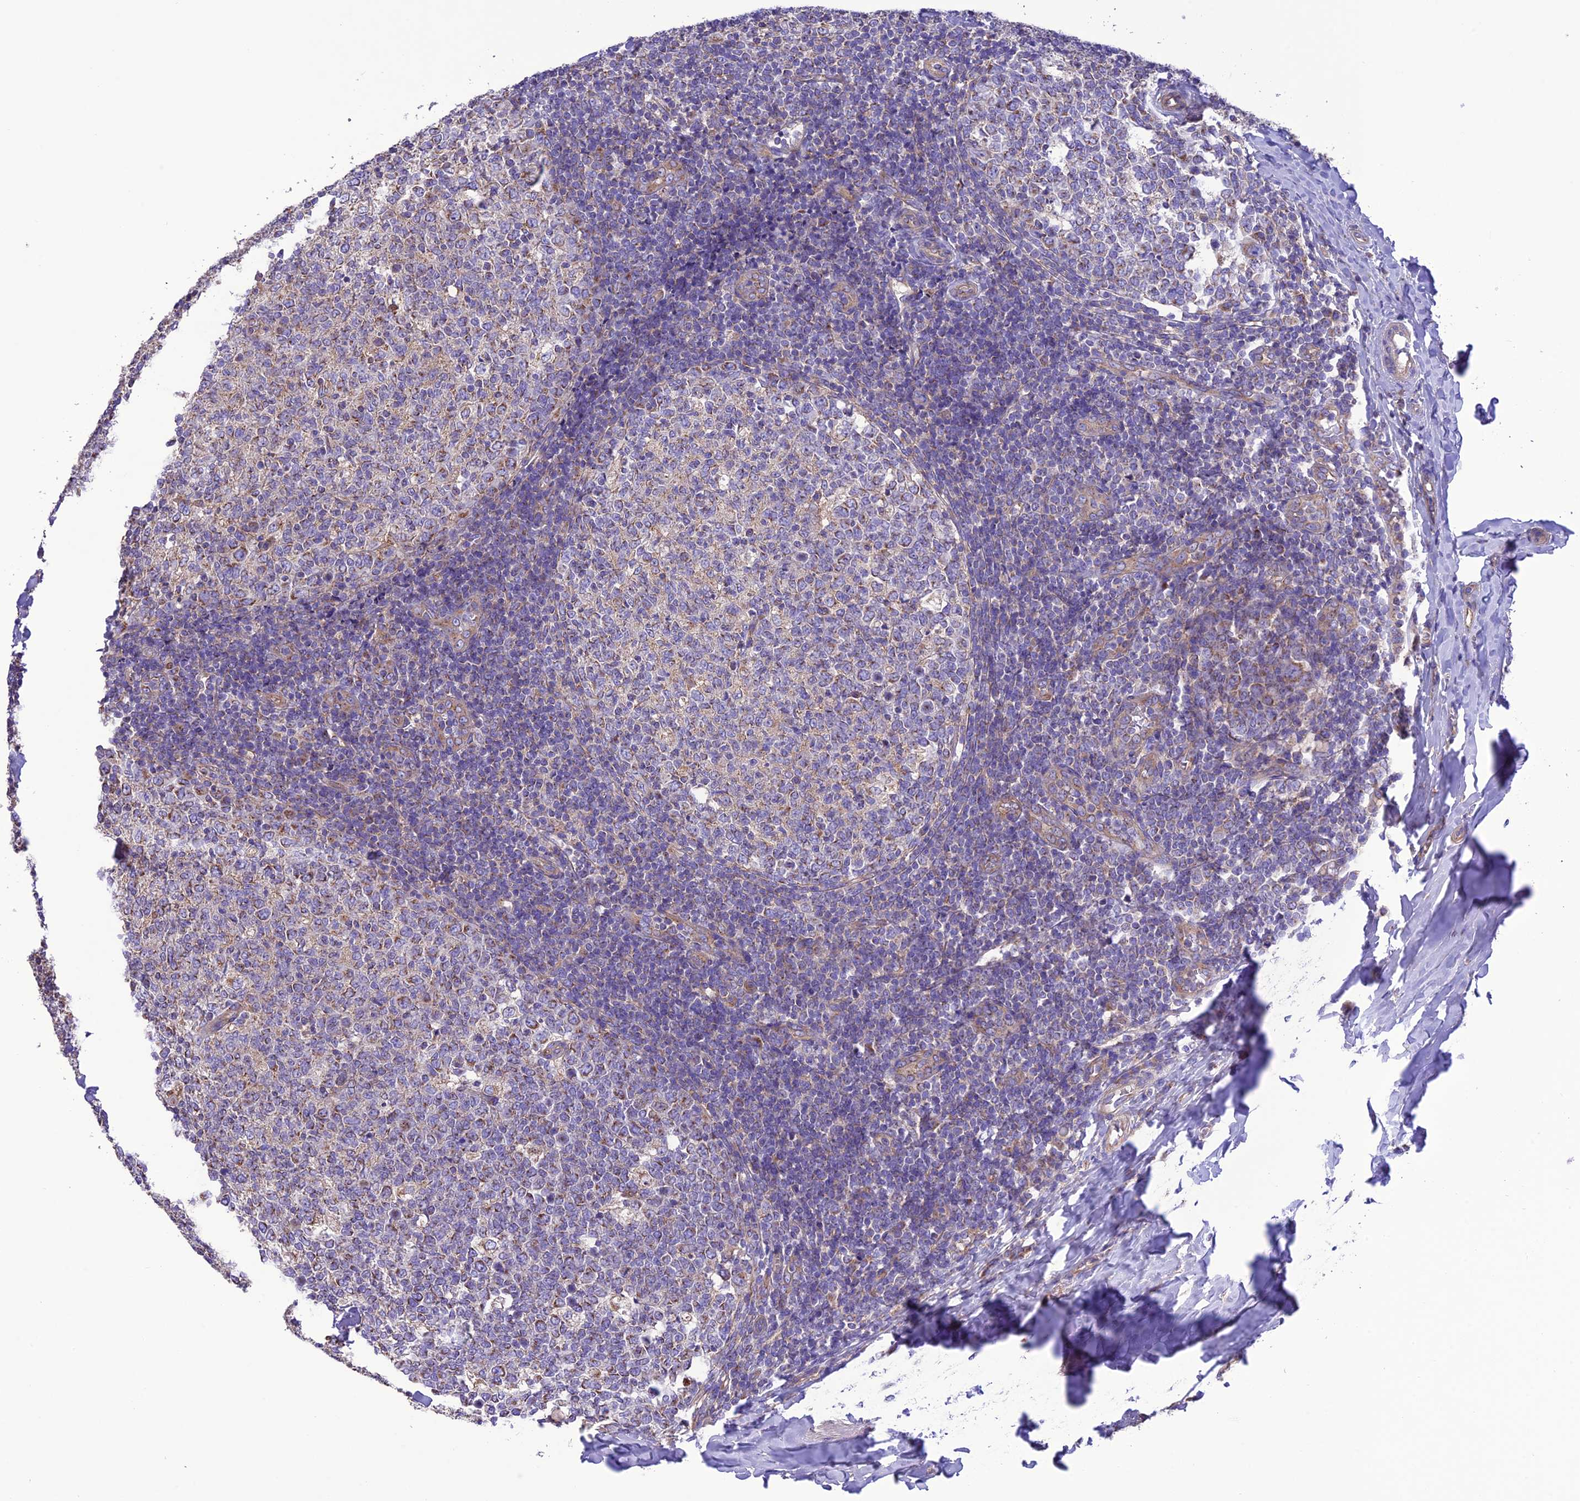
{"staining": {"intensity": "moderate", "quantity": "<25%", "location": "cytoplasmic/membranous"}, "tissue": "tonsil", "cell_type": "Germinal center cells", "image_type": "normal", "snomed": [{"axis": "morphology", "description": "Normal tissue, NOS"}, {"axis": "topography", "description": "Tonsil"}], "caption": "Brown immunohistochemical staining in benign tonsil exhibits moderate cytoplasmic/membranous positivity in about <25% of germinal center cells. The protein is stained brown, and the nuclei are stained in blue (DAB (3,3'-diaminobenzidine) IHC with brightfield microscopy, high magnification).", "gene": "MAP3K12", "patient": {"sex": "female", "age": 19}}